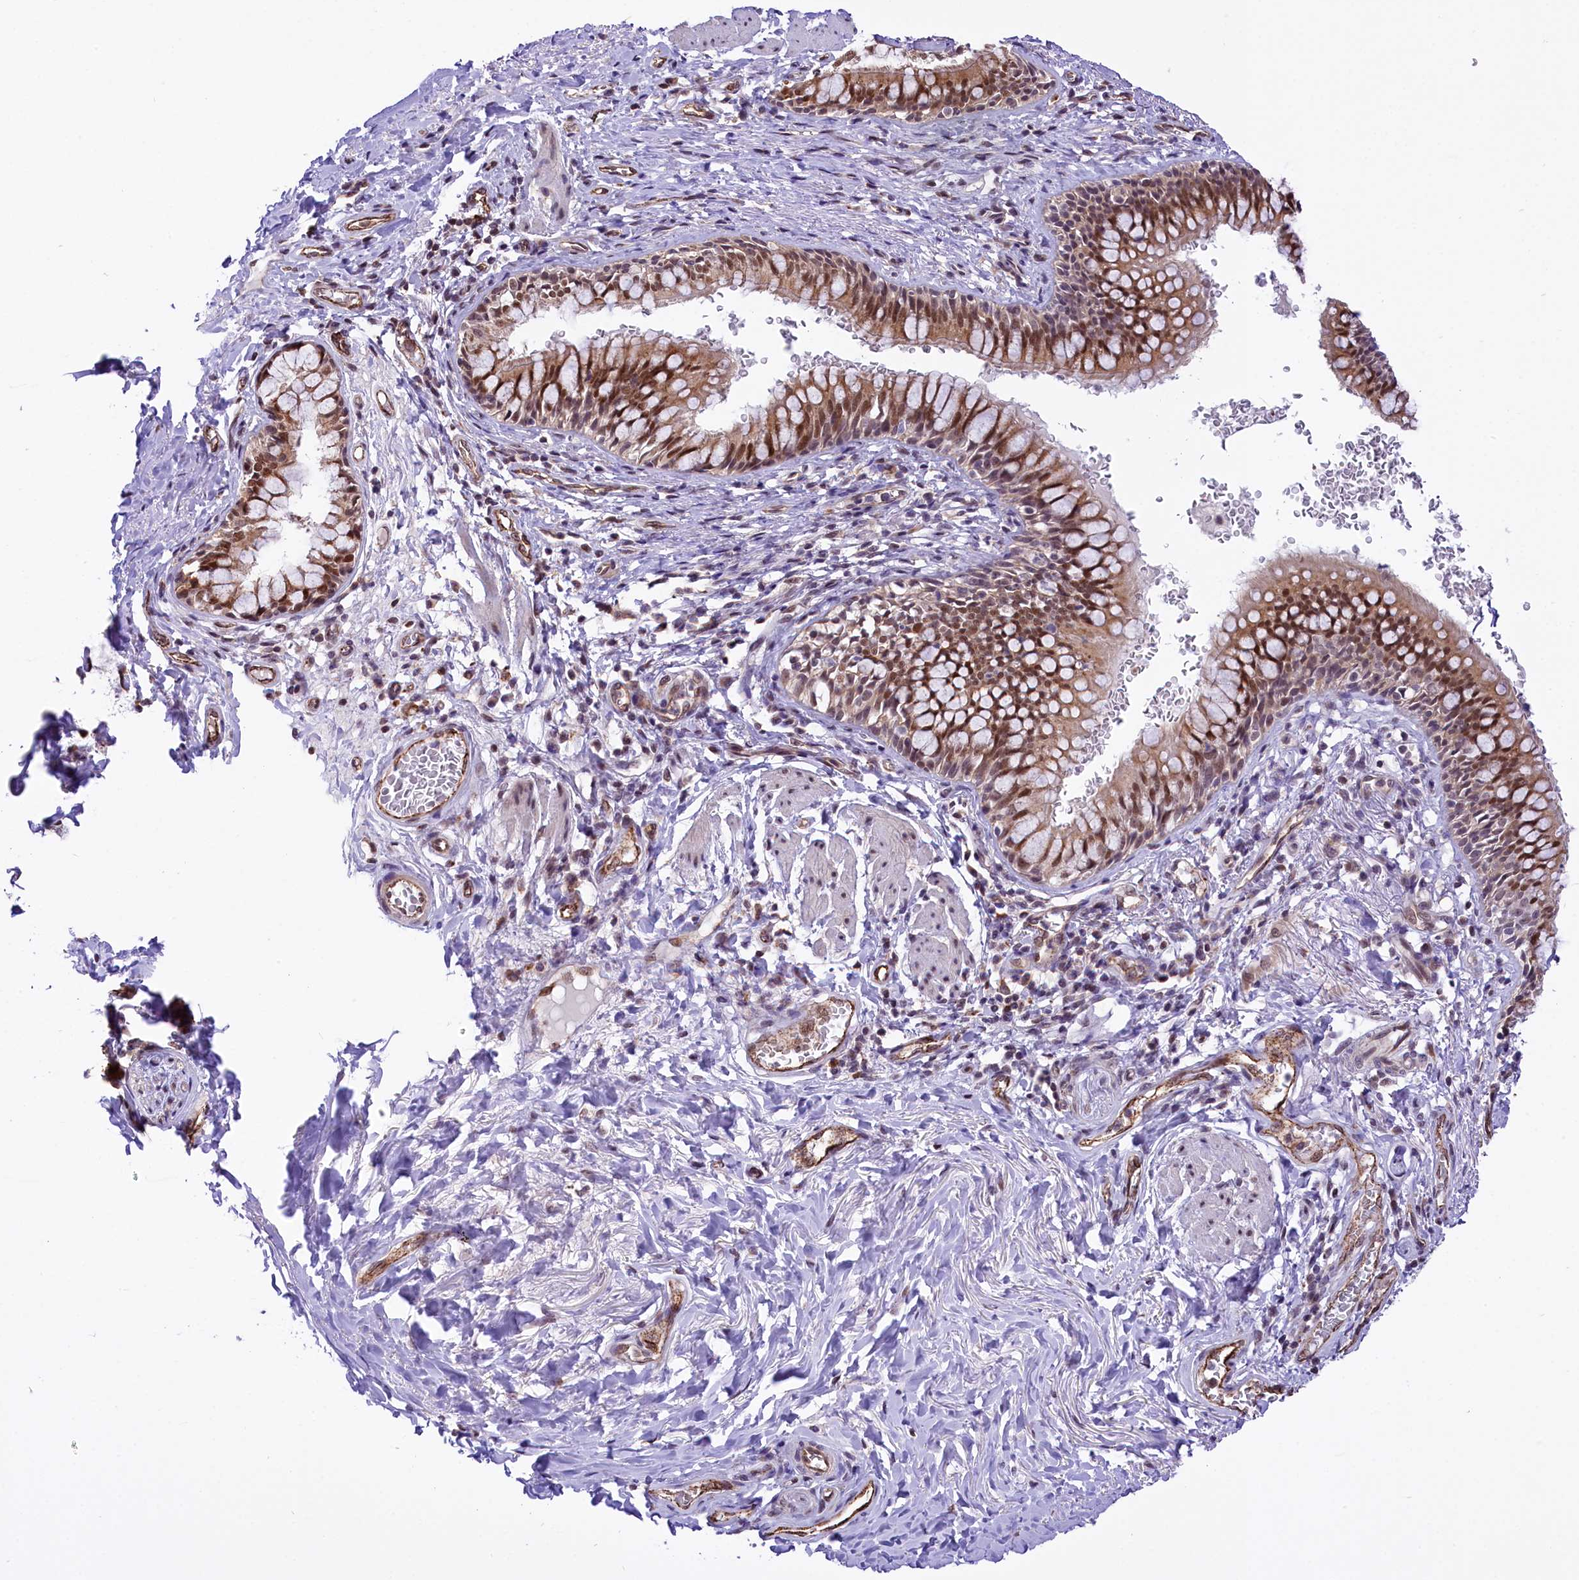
{"staining": {"intensity": "moderate", "quantity": "25%-75%", "location": "cytoplasmic/membranous,nuclear"}, "tissue": "bronchus", "cell_type": "Respiratory epithelial cells", "image_type": "normal", "snomed": [{"axis": "morphology", "description": "Normal tissue, NOS"}, {"axis": "topography", "description": "Cartilage tissue"}, {"axis": "topography", "description": "Bronchus"}], "caption": "Normal bronchus shows moderate cytoplasmic/membranous,nuclear expression in about 25%-75% of respiratory epithelial cells.", "gene": "MRPL54", "patient": {"sex": "female", "age": 36}}